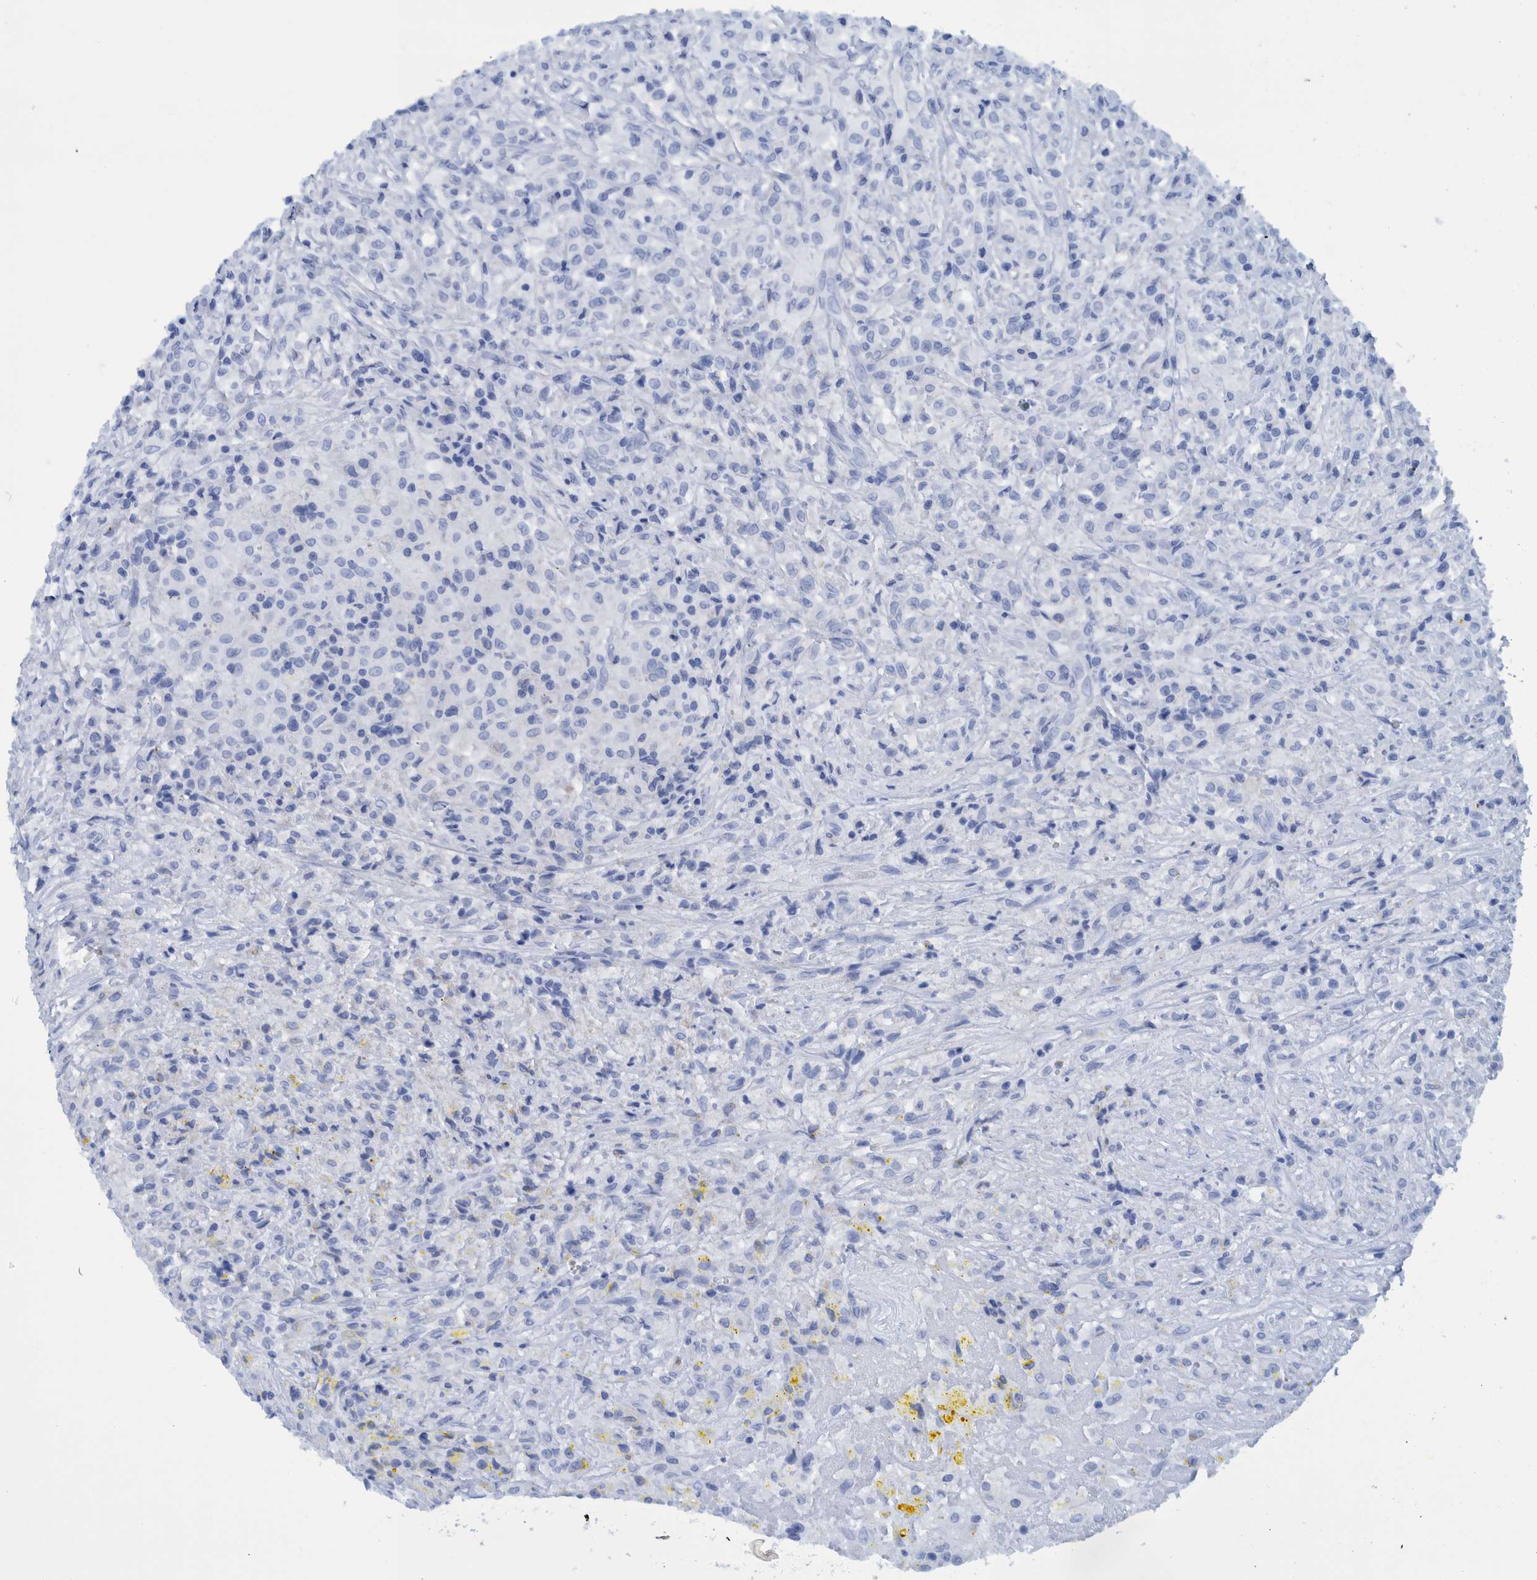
{"staining": {"intensity": "negative", "quantity": "none", "location": "none"}, "tissue": "testis cancer", "cell_type": "Tumor cells", "image_type": "cancer", "snomed": [{"axis": "morphology", "description": "Carcinoma, Embryonal, NOS"}, {"axis": "topography", "description": "Testis"}], "caption": "Histopathology image shows no protein expression in tumor cells of testis embryonal carcinoma tissue. (IHC, brightfield microscopy, high magnification).", "gene": "BZW2", "patient": {"sex": "male", "age": 2}}